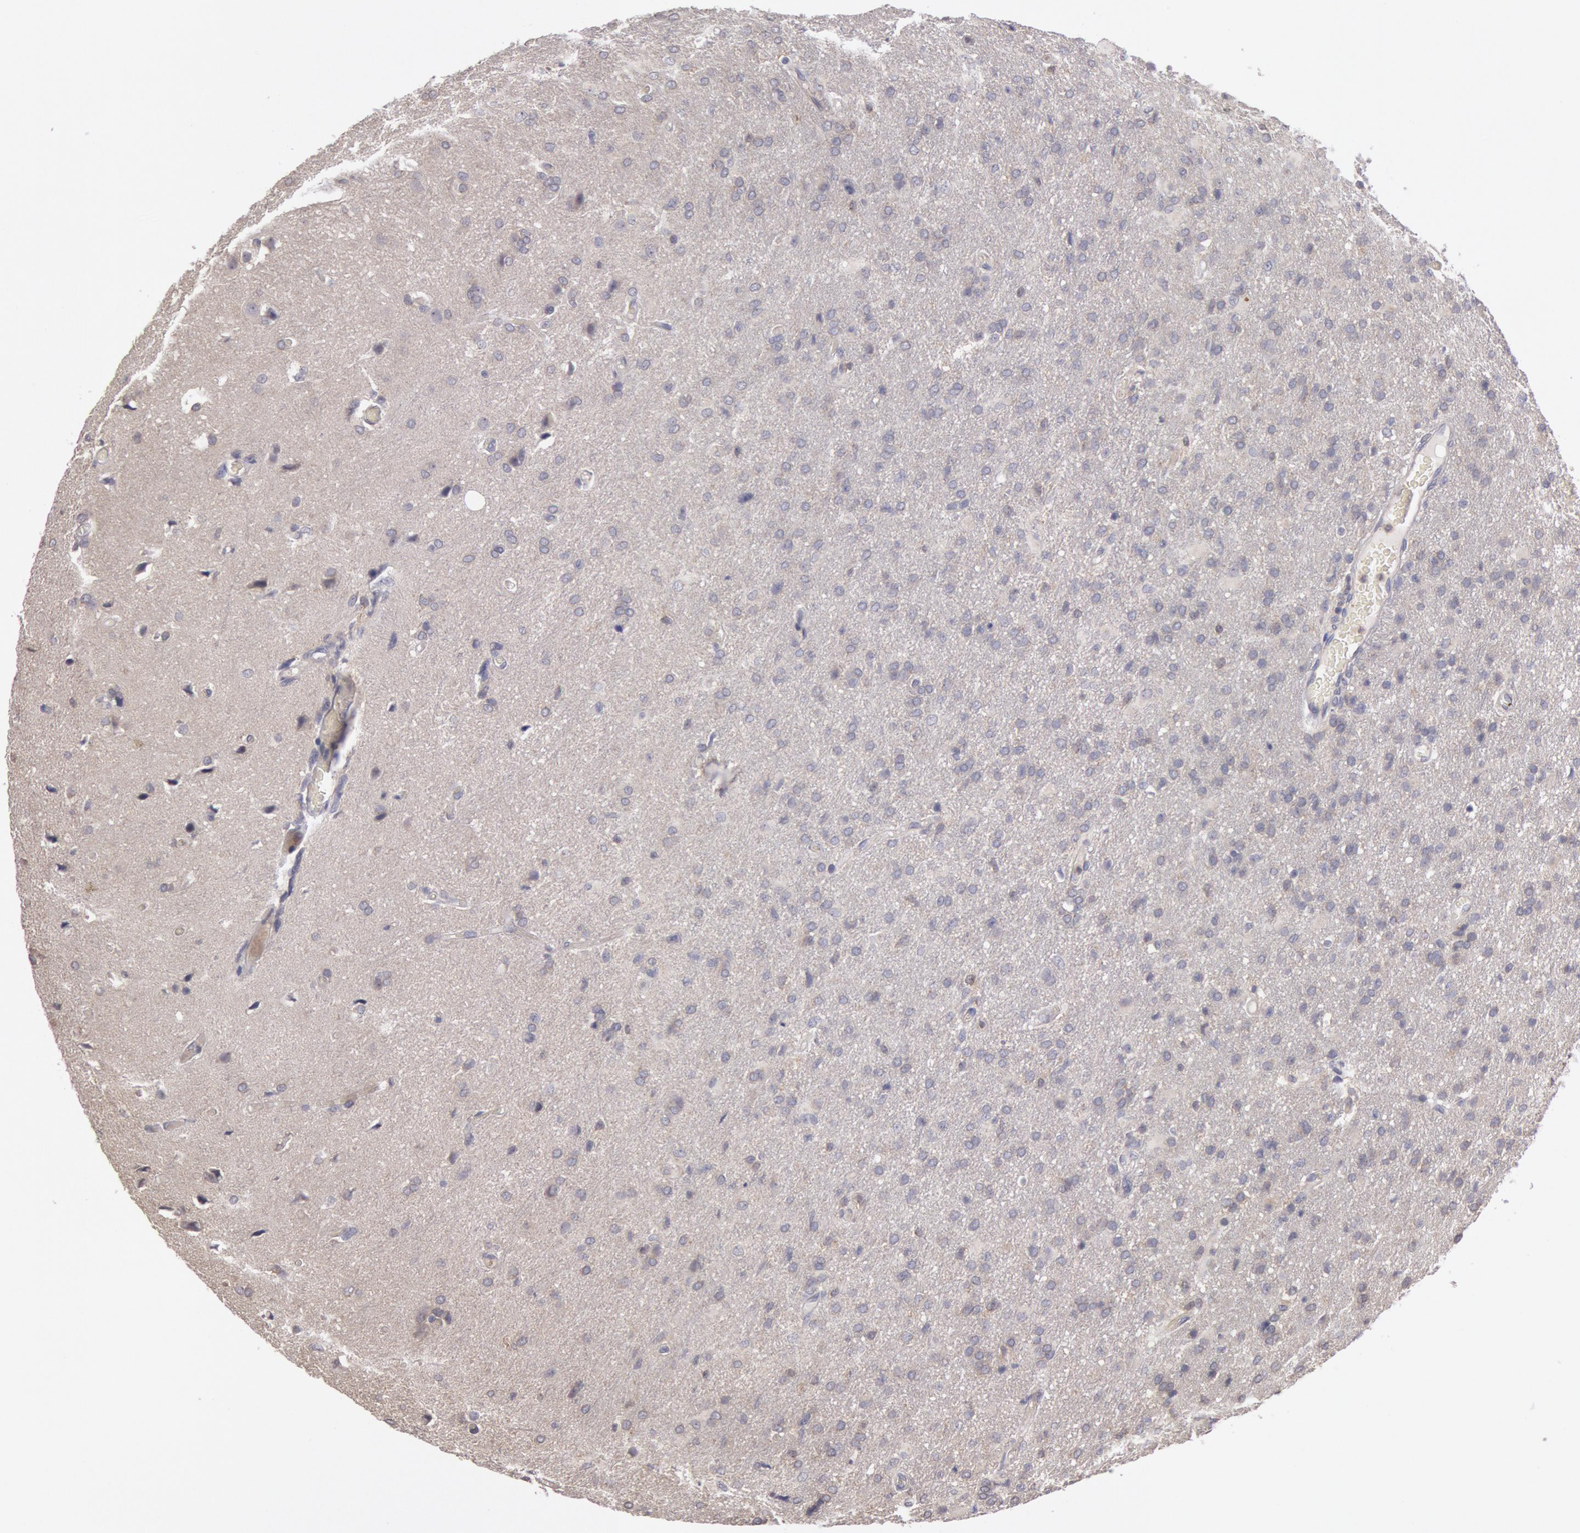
{"staining": {"intensity": "weak", "quantity": "<25%", "location": "cytoplasmic/membranous"}, "tissue": "glioma", "cell_type": "Tumor cells", "image_type": "cancer", "snomed": [{"axis": "morphology", "description": "Glioma, malignant, High grade"}, {"axis": "topography", "description": "Brain"}], "caption": "Glioma was stained to show a protein in brown. There is no significant expression in tumor cells.", "gene": "PLA2G6", "patient": {"sex": "male", "age": 68}}